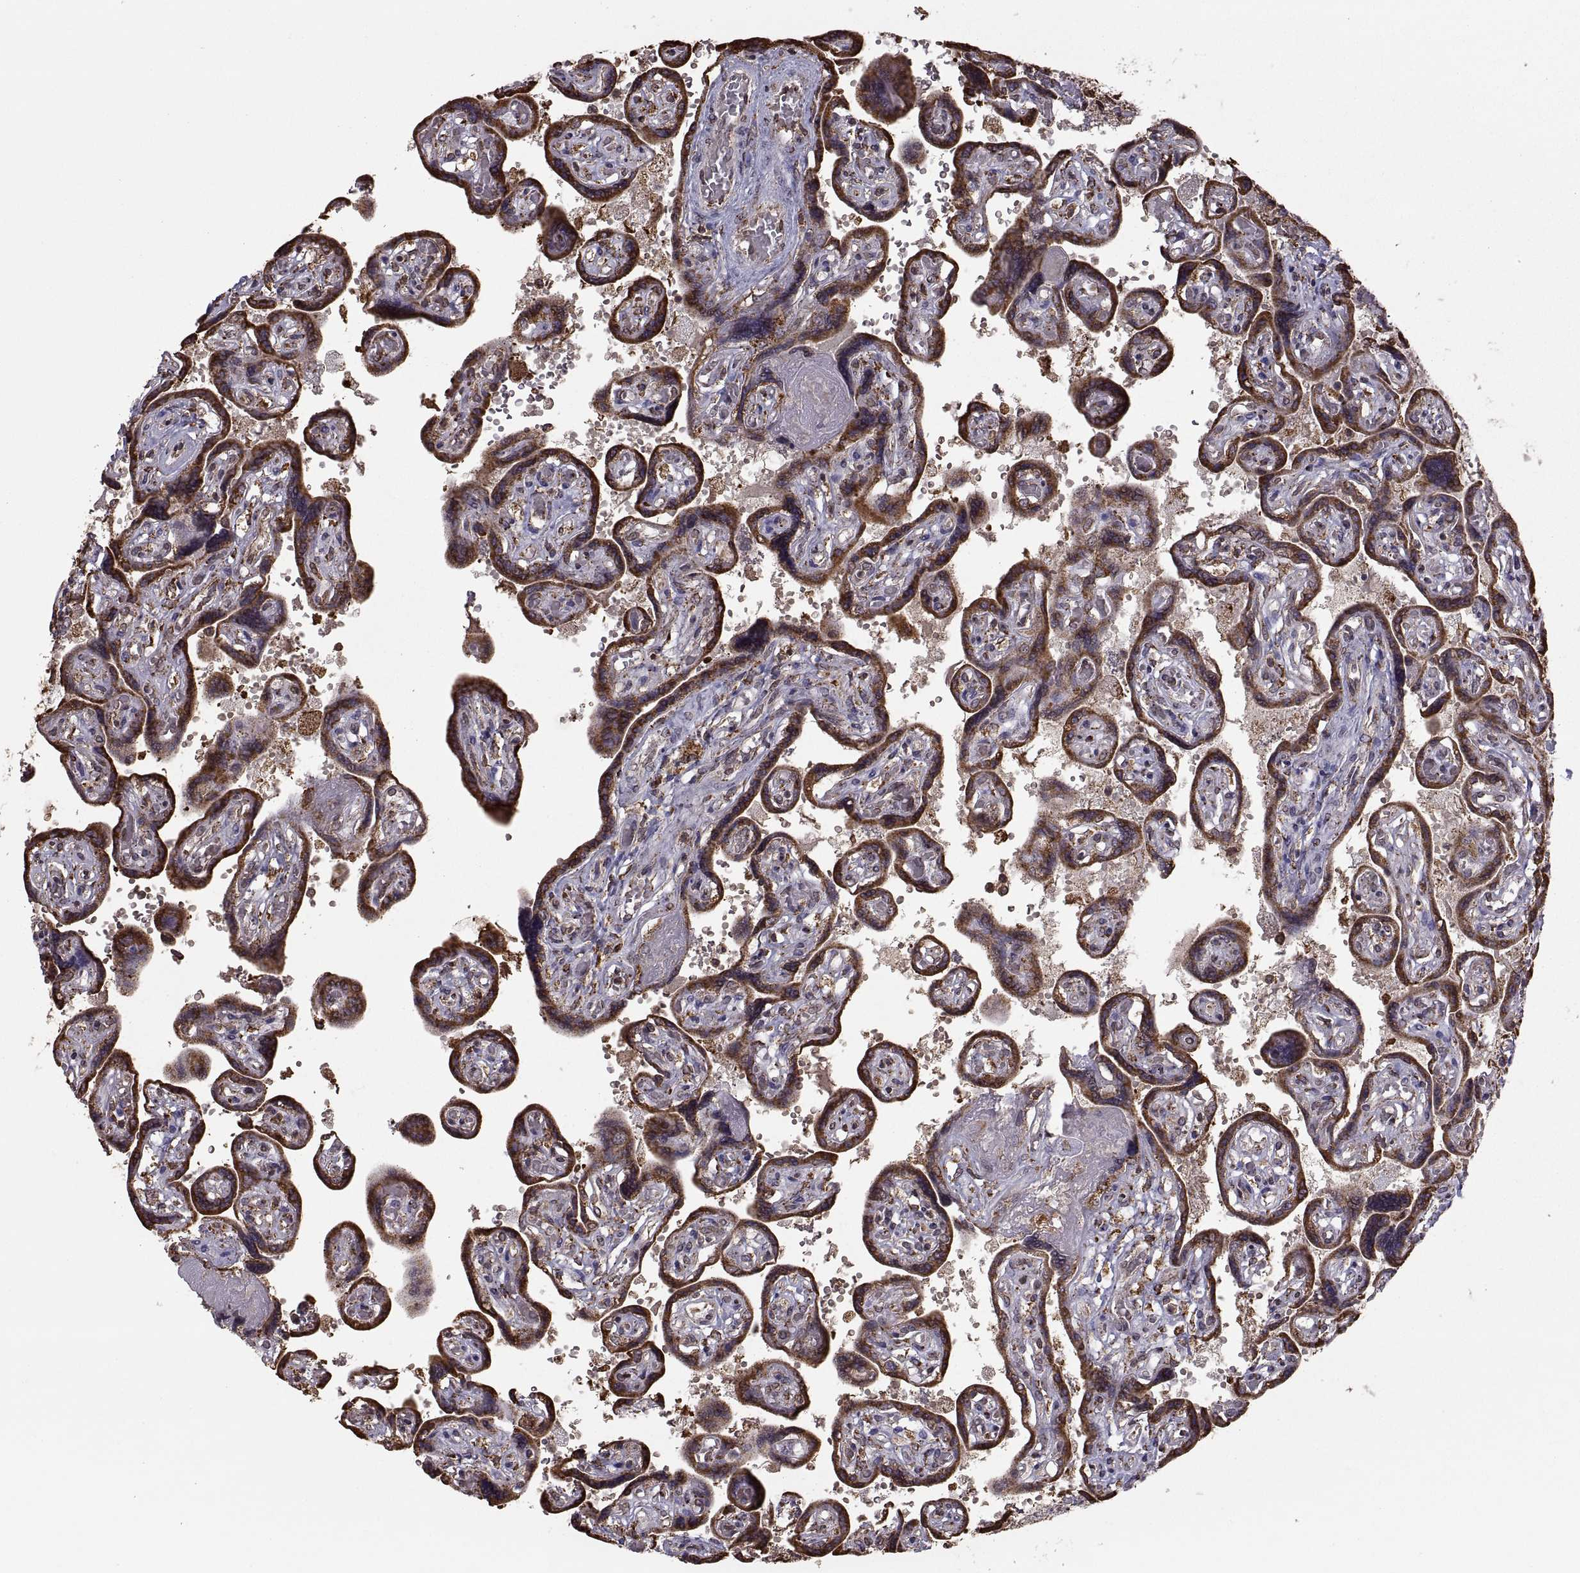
{"staining": {"intensity": "strong", "quantity": ">75%", "location": "cytoplasmic/membranous"}, "tissue": "placenta", "cell_type": "Decidual cells", "image_type": "normal", "snomed": [{"axis": "morphology", "description": "Normal tissue, NOS"}, {"axis": "topography", "description": "Placenta"}], "caption": "Placenta stained with immunohistochemistry shows strong cytoplasmic/membranous expression in approximately >75% of decidual cells.", "gene": "PDIA3", "patient": {"sex": "female", "age": 32}}